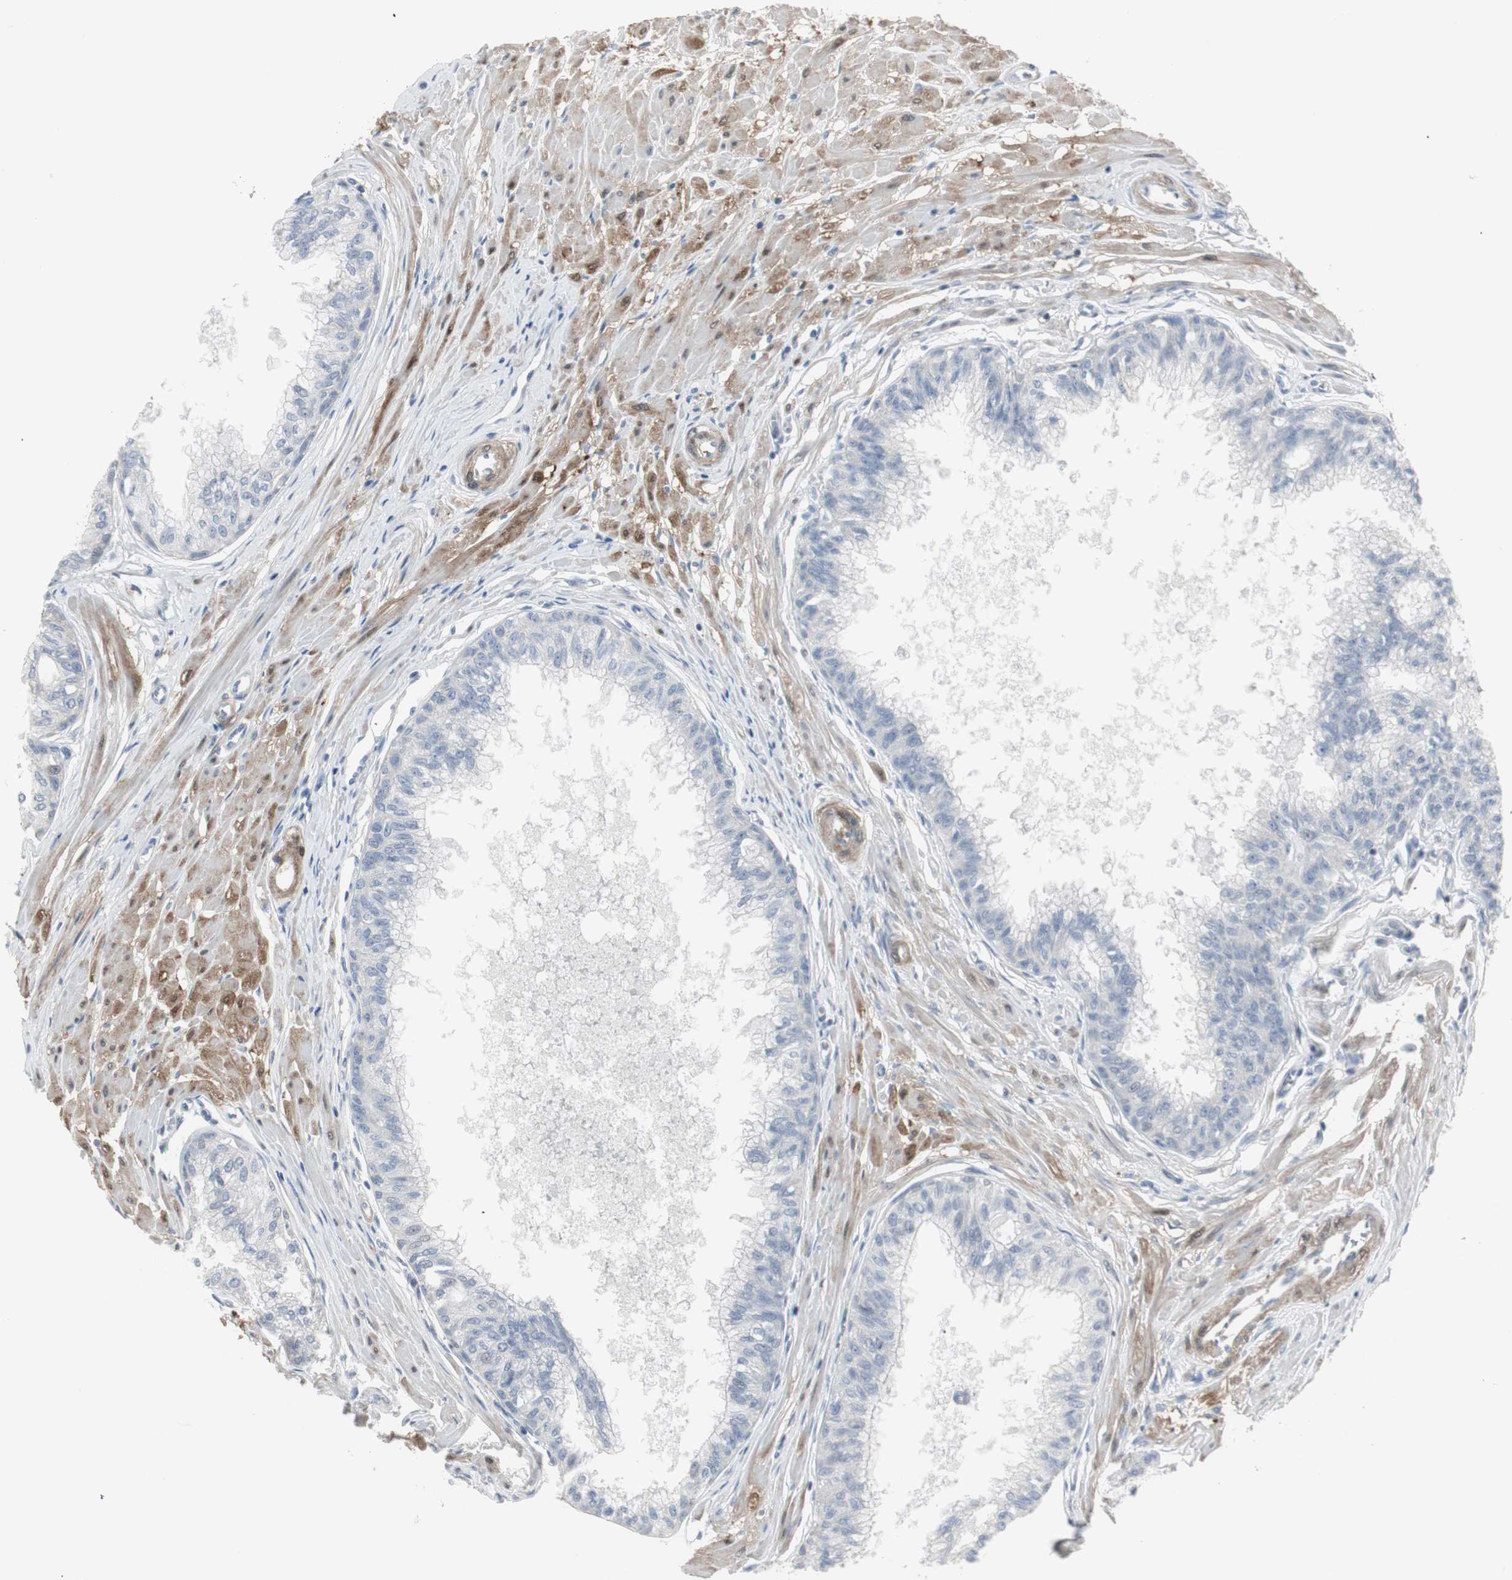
{"staining": {"intensity": "negative", "quantity": "none", "location": "none"}, "tissue": "prostate", "cell_type": "Glandular cells", "image_type": "normal", "snomed": [{"axis": "morphology", "description": "Normal tissue, NOS"}, {"axis": "topography", "description": "Prostate"}, {"axis": "topography", "description": "Seminal veicle"}], "caption": "A high-resolution image shows immunohistochemistry staining of unremarkable prostate, which shows no significant expression in glandular cells. (DAB (3,3'-diaminobenzidine) immunohistochemistry (IHC) with hematoxylin counter stain).", "gene": "DMPK", "patient": {"sex": "male", "age": 60}}